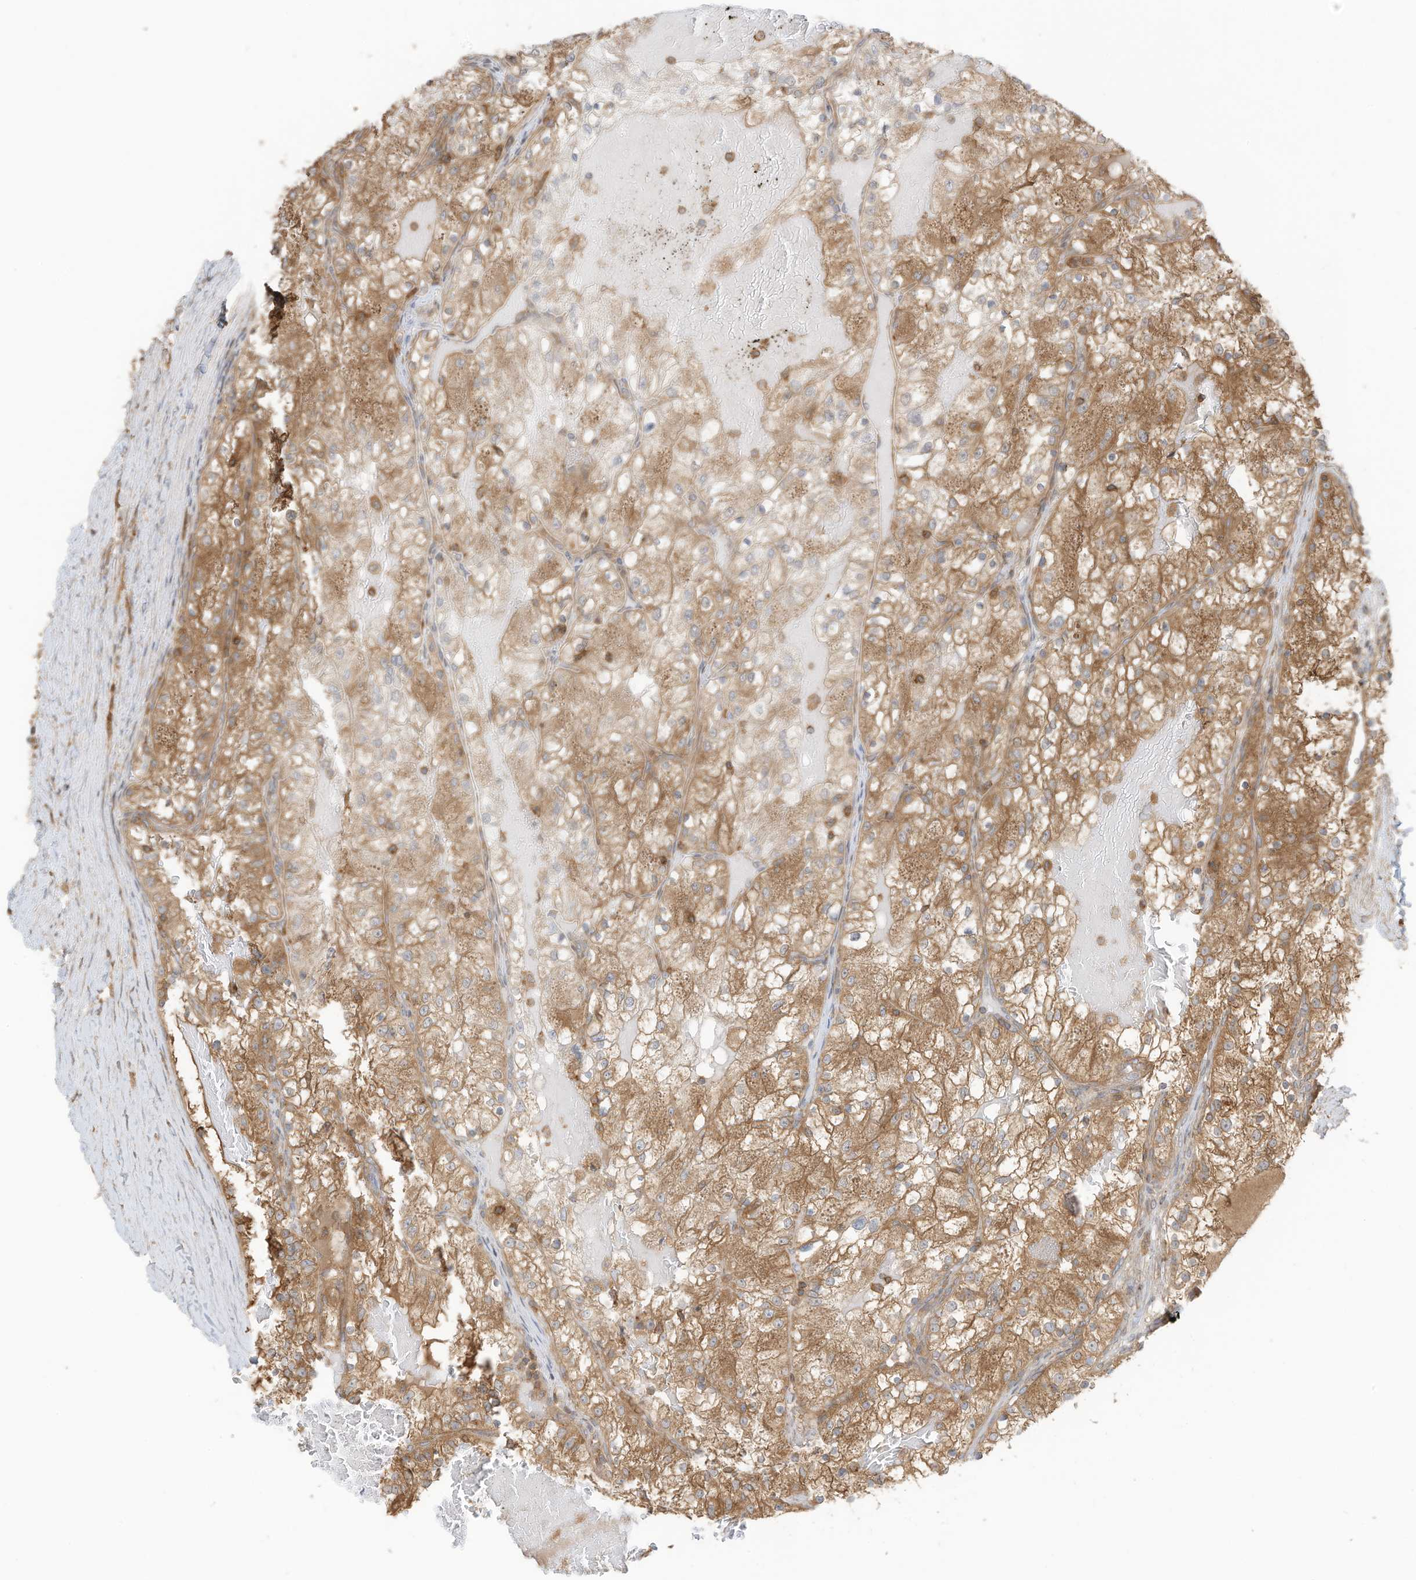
{"staining": {"intensity": "moderate", "quantity": ">75%", "location": "cytoplasmic/membranous"}, "tissue": "renal cancer", "cell_type": "Tumor cells", "image_type": "cancer", "snomed": [{"axis": "morphology", "description": "Normal tissue, NOS"}, {"axis": "morphology", "description": "Adenocarcinoma, NOS"}, {"axis": "topography", "description": "Kidney"}], "caption": "Immunohistochemistry (IHC) histopathology image of adenocarcinoma (renal) stained for a protein (brown), which reveals medium levels of moderate cytoplasmic/membranous positivity in about >75% of tumor cells.", "gene": "SLC25A12", "patient": {"sex": "male", "age": 68}}